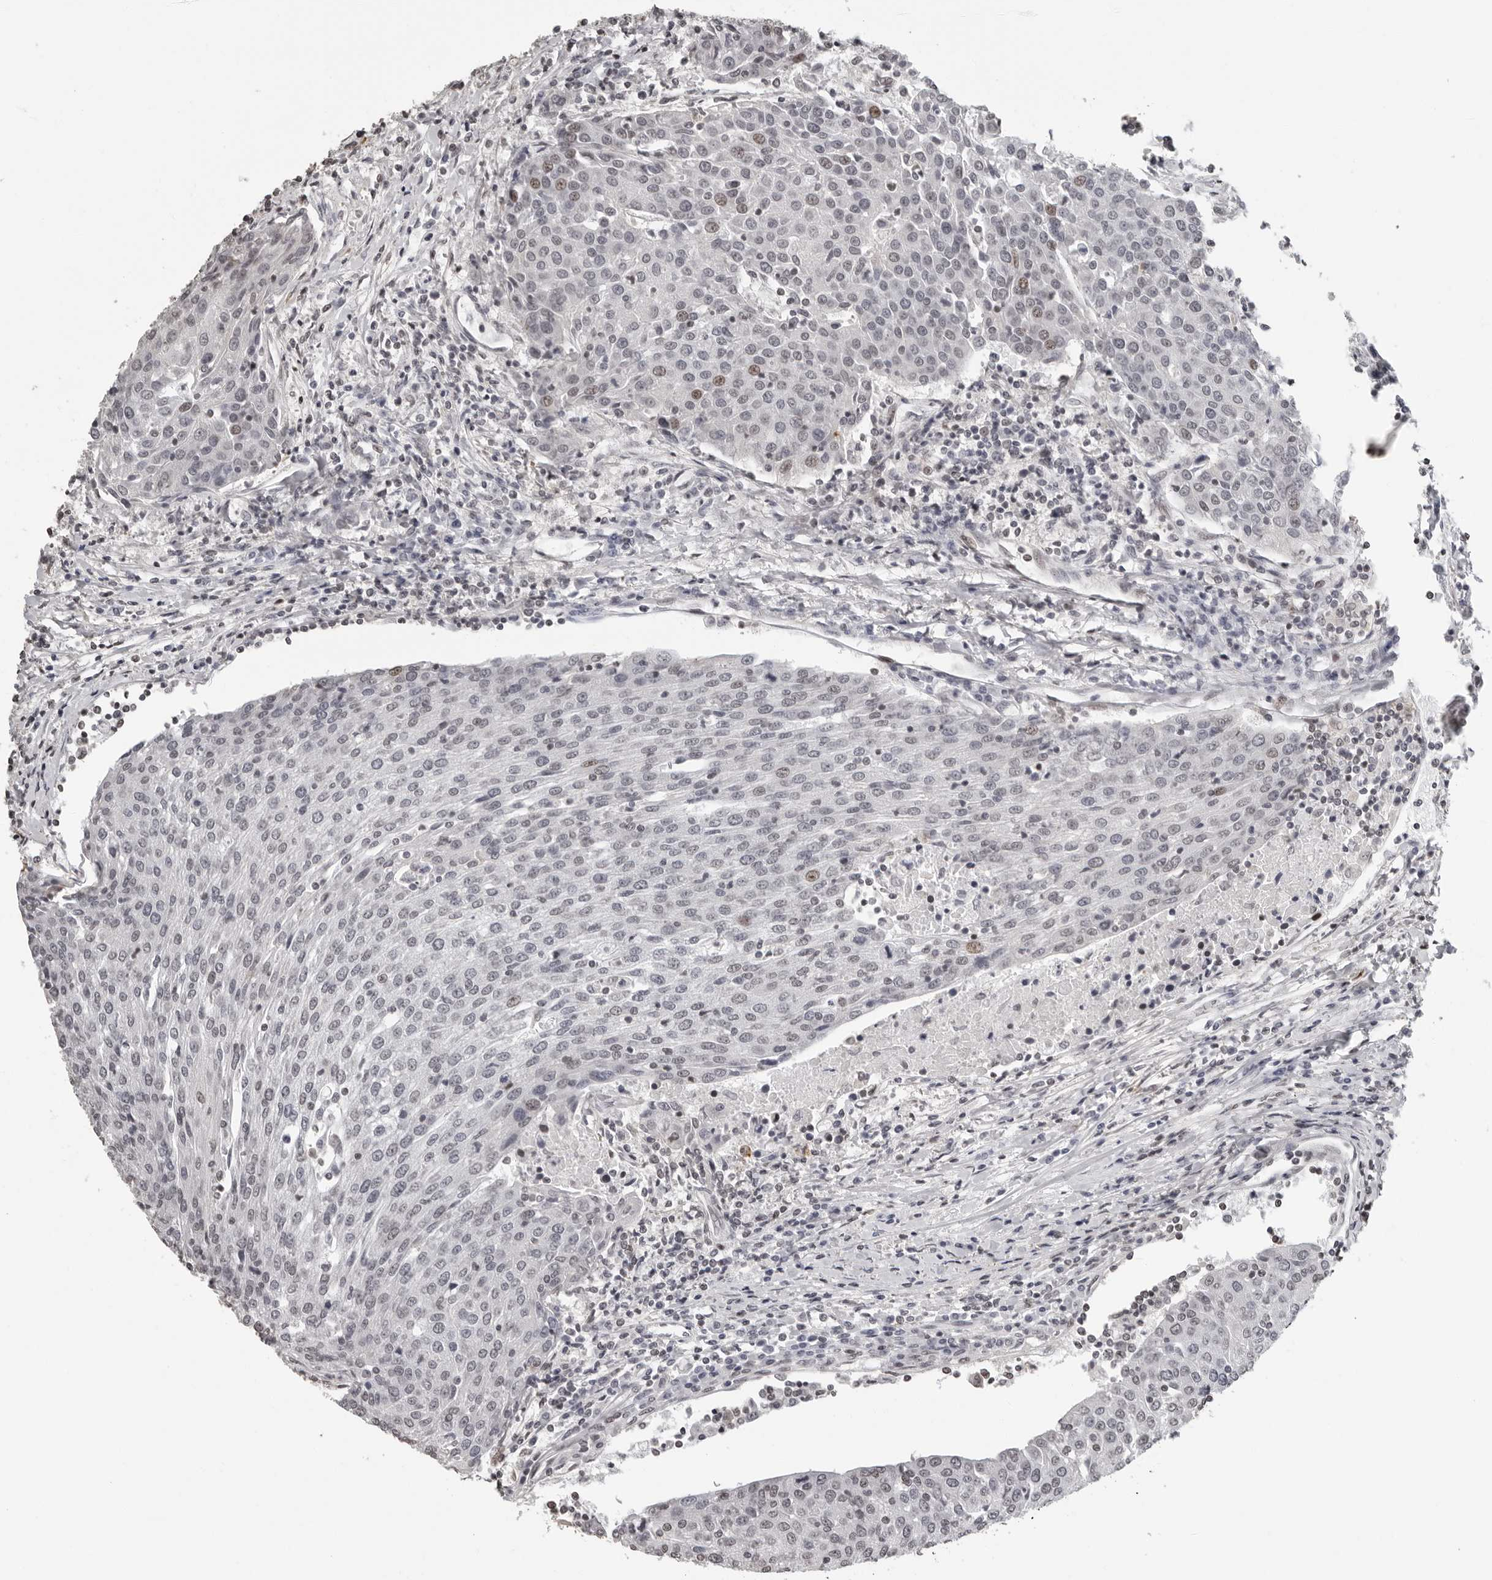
{"staining": {"intensity": "weak", "quantity": "<25%", "location": "nuclear"}, "tissue": "urothelial cancer", "cell_type": "Tumor cells", "image_type": "cancer", "snomed": [{"axis": "morphology", "description": "Urothelial carcinoma, High grade"}, {"axis": "topography", "description": "Urinary bladder"}], "caption": "Tumor cells are negative for brown protein staining in urothelial carcinoma (high-grade). The staining is performed using DAB brown chromogen with nuclei counter-stained in using hematoxylin.", "gene": "ORC1", "patient": {"sex": "female", "age": 85}}